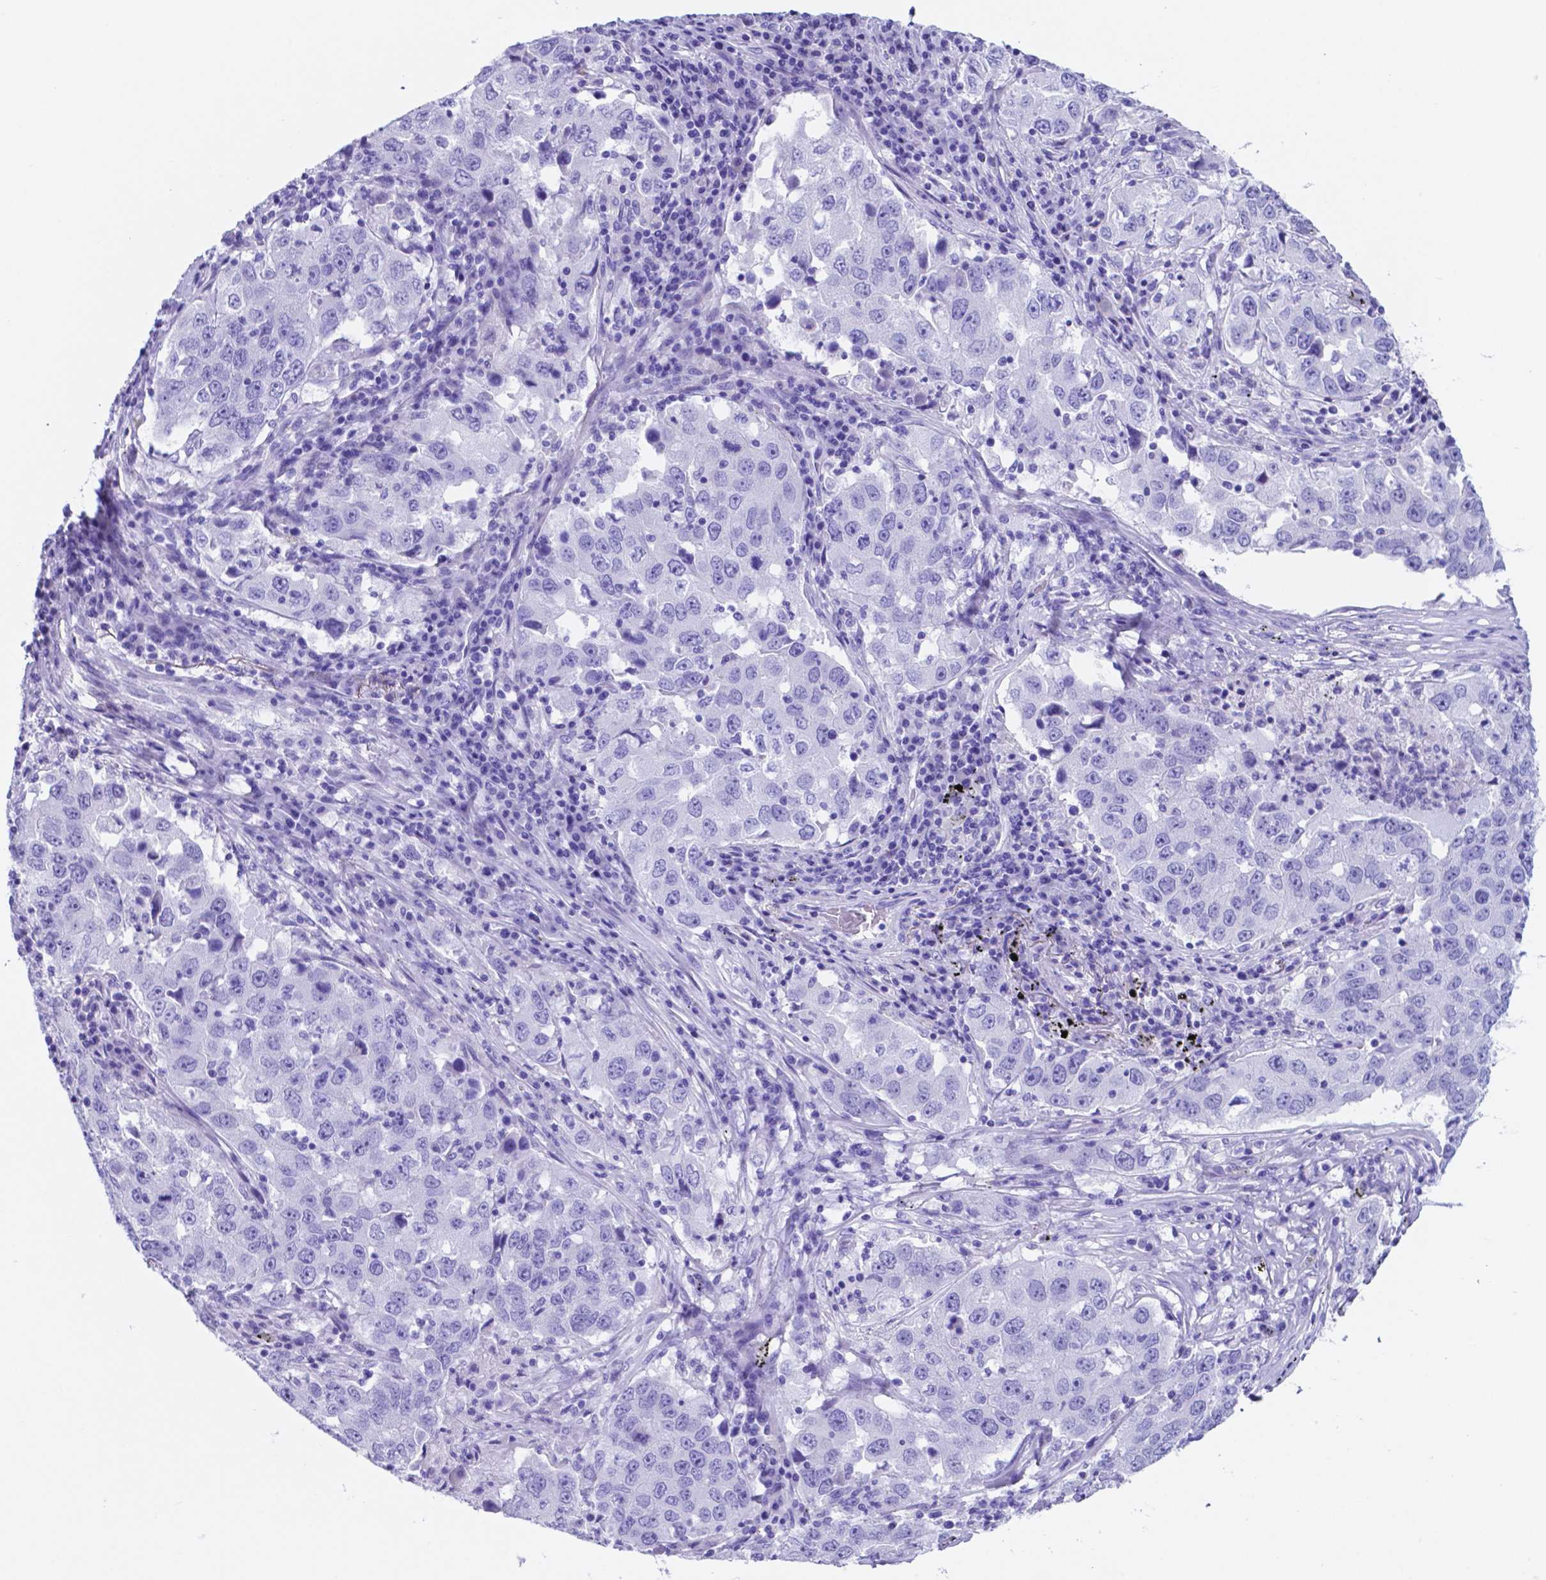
{"staining": {"intensity": "negative", "quantity": "none", "location": "none"}, "tissue": "lung cancer", "cell_type": "Tumor cells", "image_type": "cancer", "snomed": [{"axis": "morphology", "description": "Adenocarcinoma, NOS"}, {"axis": "topography", "description": "Lung"}], "caption": "Tumor cells are negative for protein expression in human adenocarcinoma (lung).", "gene": "DNAAF8", "patient": {"sex": "male", "age": 73}}